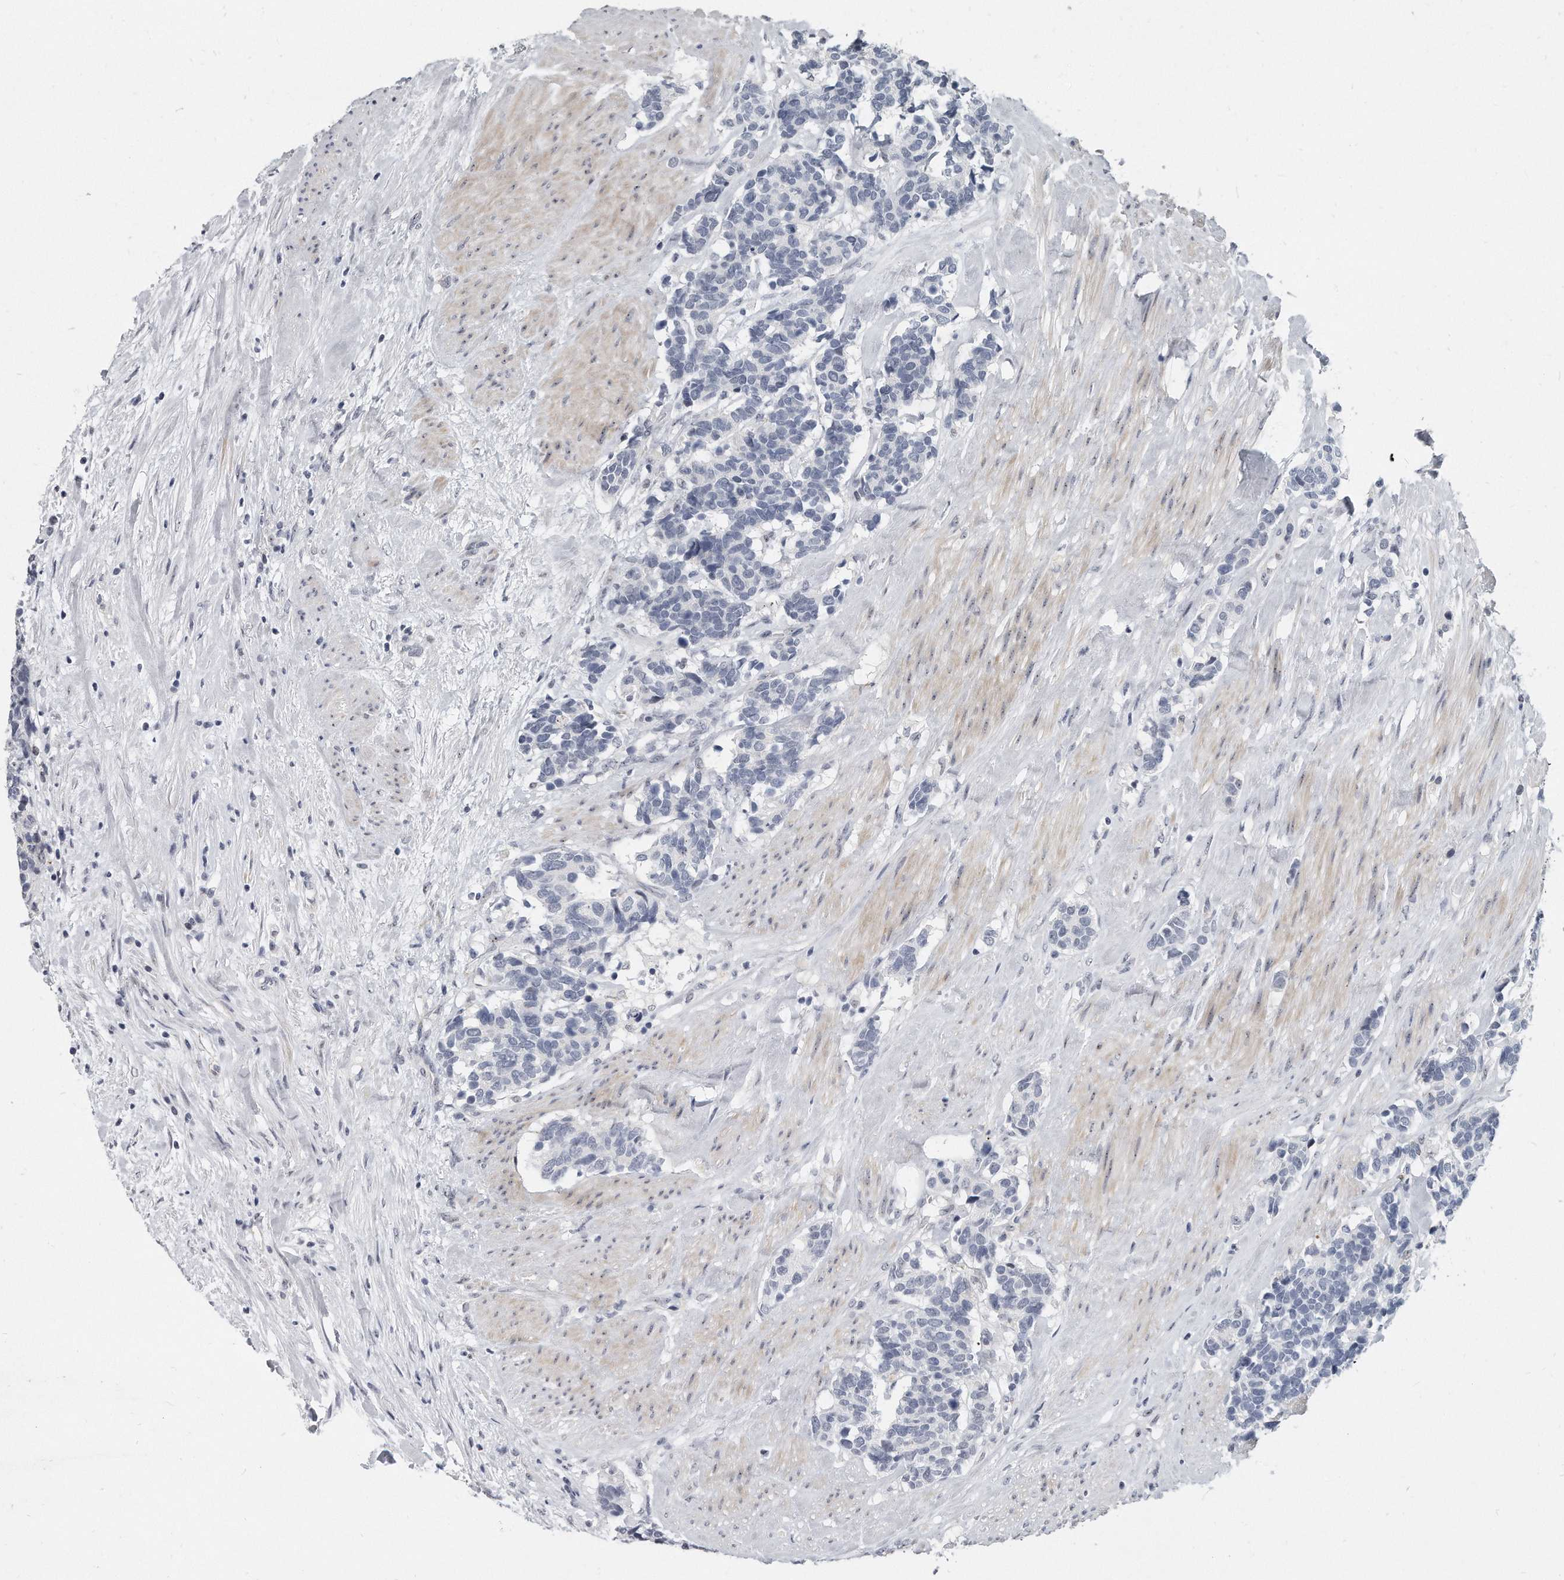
{"staining": {"intensity": "negative", "quantity": "none", "location": "none"}, "tissue": "carcinoid", "cell_type": "Tumor cells", "image_type": "cancer", "snomed": [{"axis": "morphology", "description": "Carcinoma, NOS"}, {"axis": "morphology", "description": "Carcinoid, malignant, NOS"}, {"axis": "topography", "description": "Urinary bladder"}], "caption": "The histopathology image exhibits no significant positivity in tumor cells of carcinoid. The staining is performed using DAB (3,3'-diaminobenzidine) brown chromogen with nuclei counter-stained in using hematoxylin.", "gene": "TFCP2L1", "patient": {"sex": "male", "age": 57}}